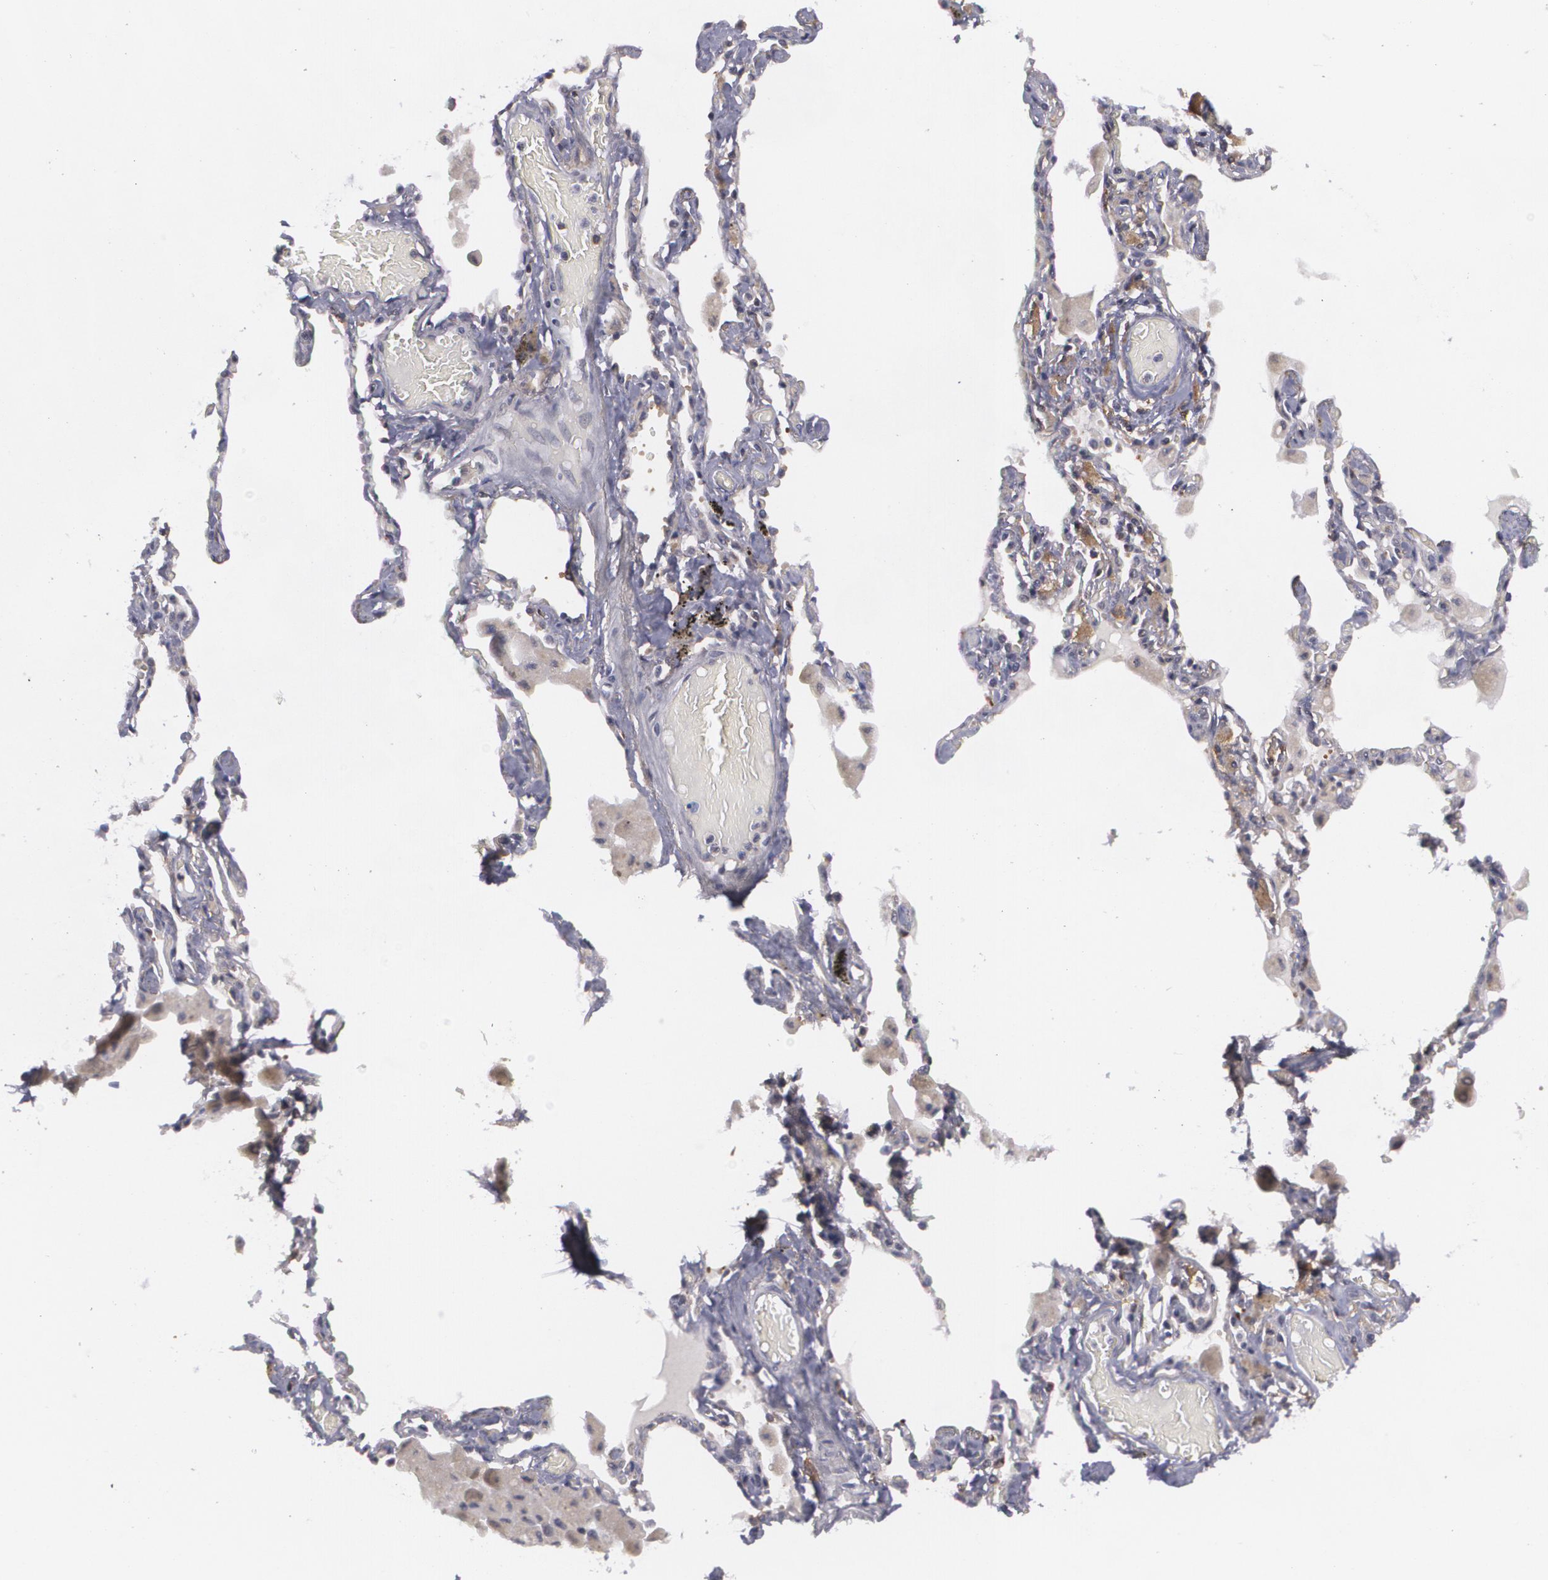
{"staining": {"intensity": "weak", "quantity": ">75%", "location": "cytoplasmic/membranous"}, "tissue": "bronchus", "cell_type": "Respiratory epithelial cells", "image_type": "normal", "snomed": [{"axis": "morphology", "description": "Normal tissue, NOS"}, {"axis": "morphology", "description": "Squamous cell carcinoma, NOS"}, {"axis": "topography", "description": "Bronchus"}, {"axis": "topography", "description": "Lung"}], "caption": "This micrograph exhibits IHC staining of benign human bronchus, with low weak cytoplasmic/membranous positivity in about >75% of respiratory epithelial cells.", "gene": "BIN1", "patient": {"sex": "female", "age": 47}}